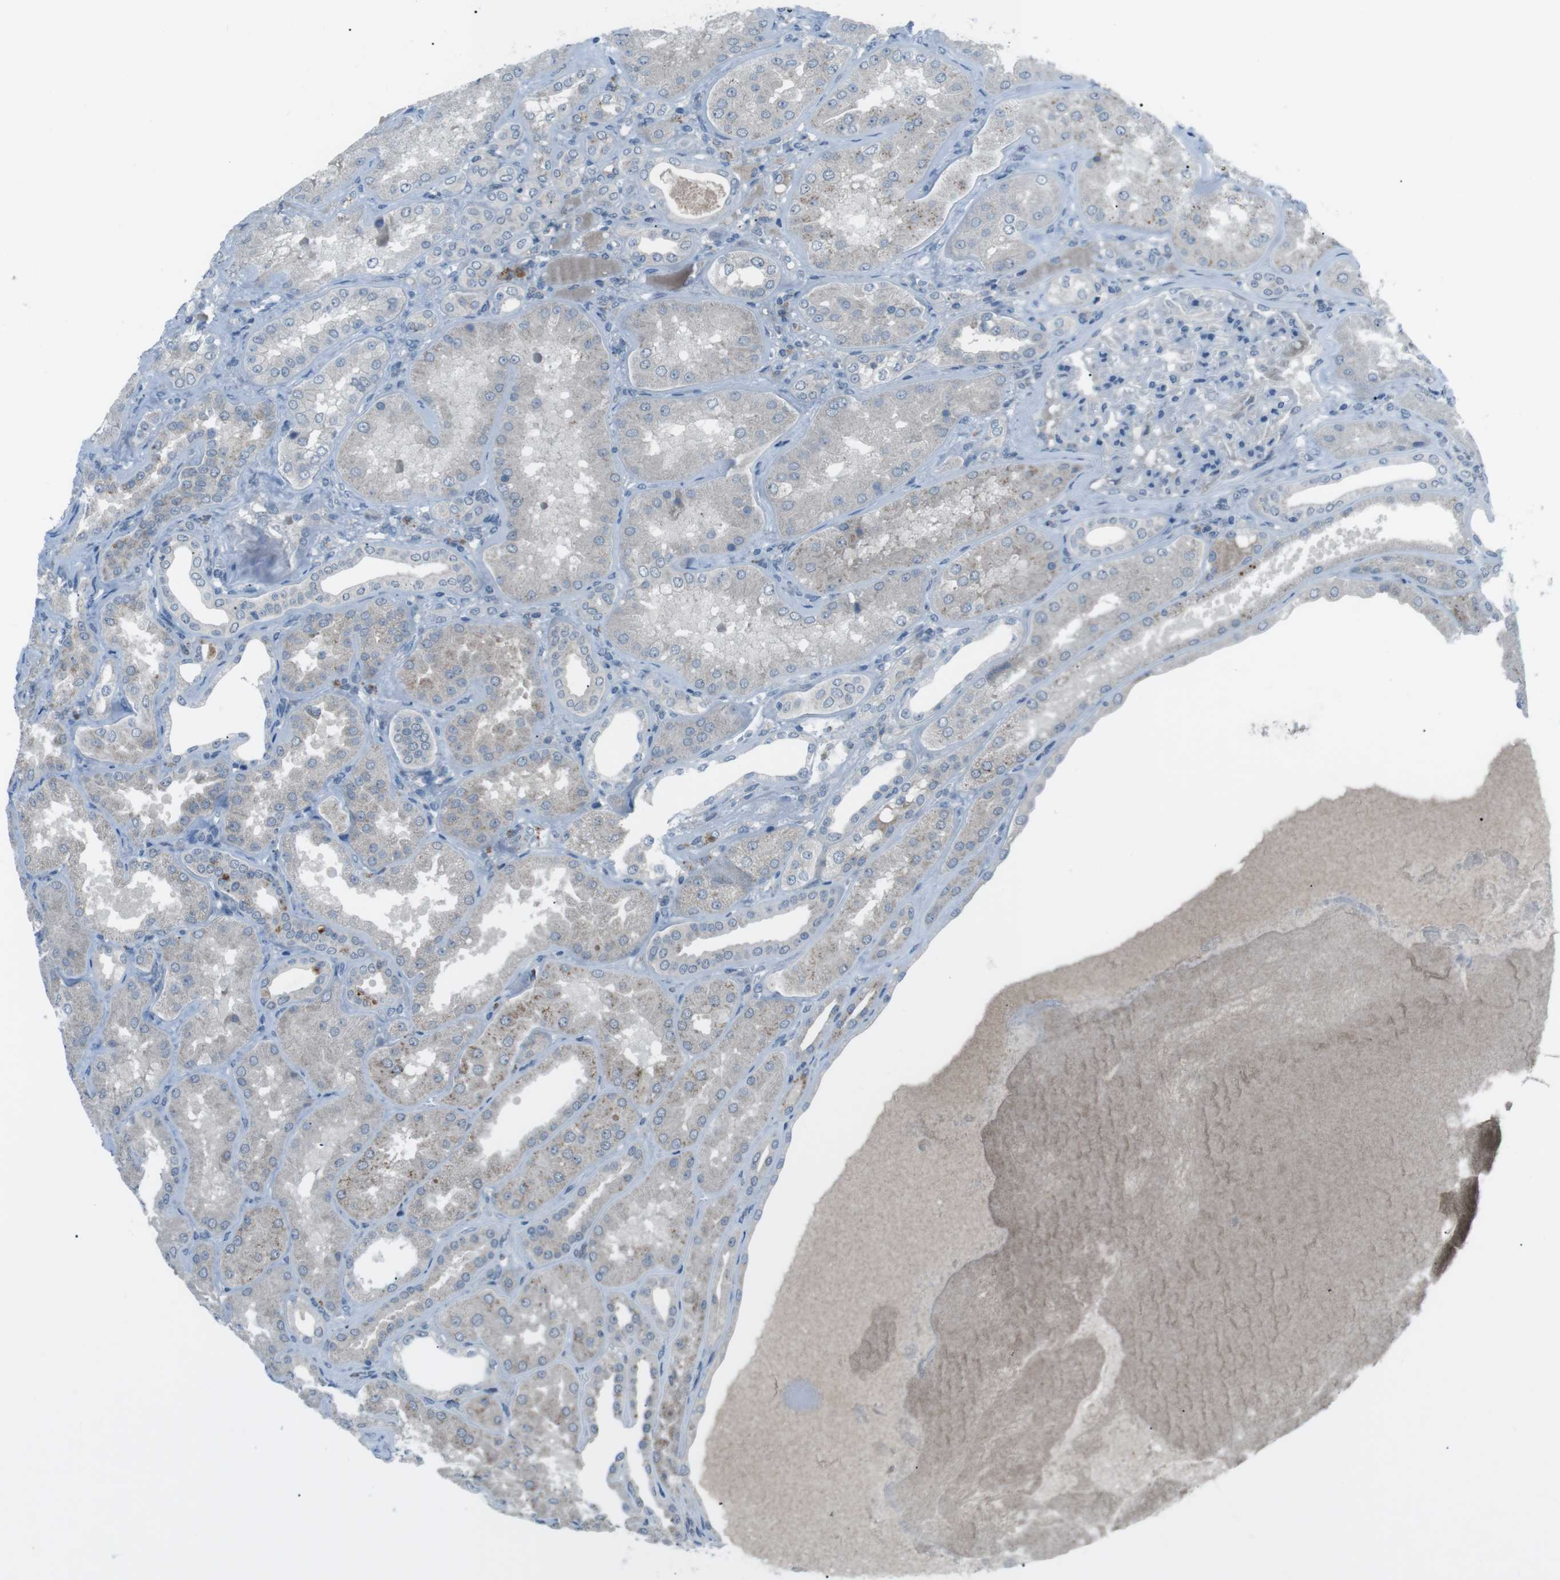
{"staining": {"intensity": "negative", "quantity": "none", "location": "none"}, "tissue": "kidney", "cell_type": "Cells in glomeruli", "image_type": "normal", "snomed": [{"axis": "morphology", "description": "Normal tissue, NOS"}, {"axis": "topography", "description": "Kidney"}], "caption": "Immunohistochemistry of unremarkable kidney demonstrates no expression in cells in glomeruli.", "gene": "FCRLA", "patient": {"sex": "female", "age": 56}}